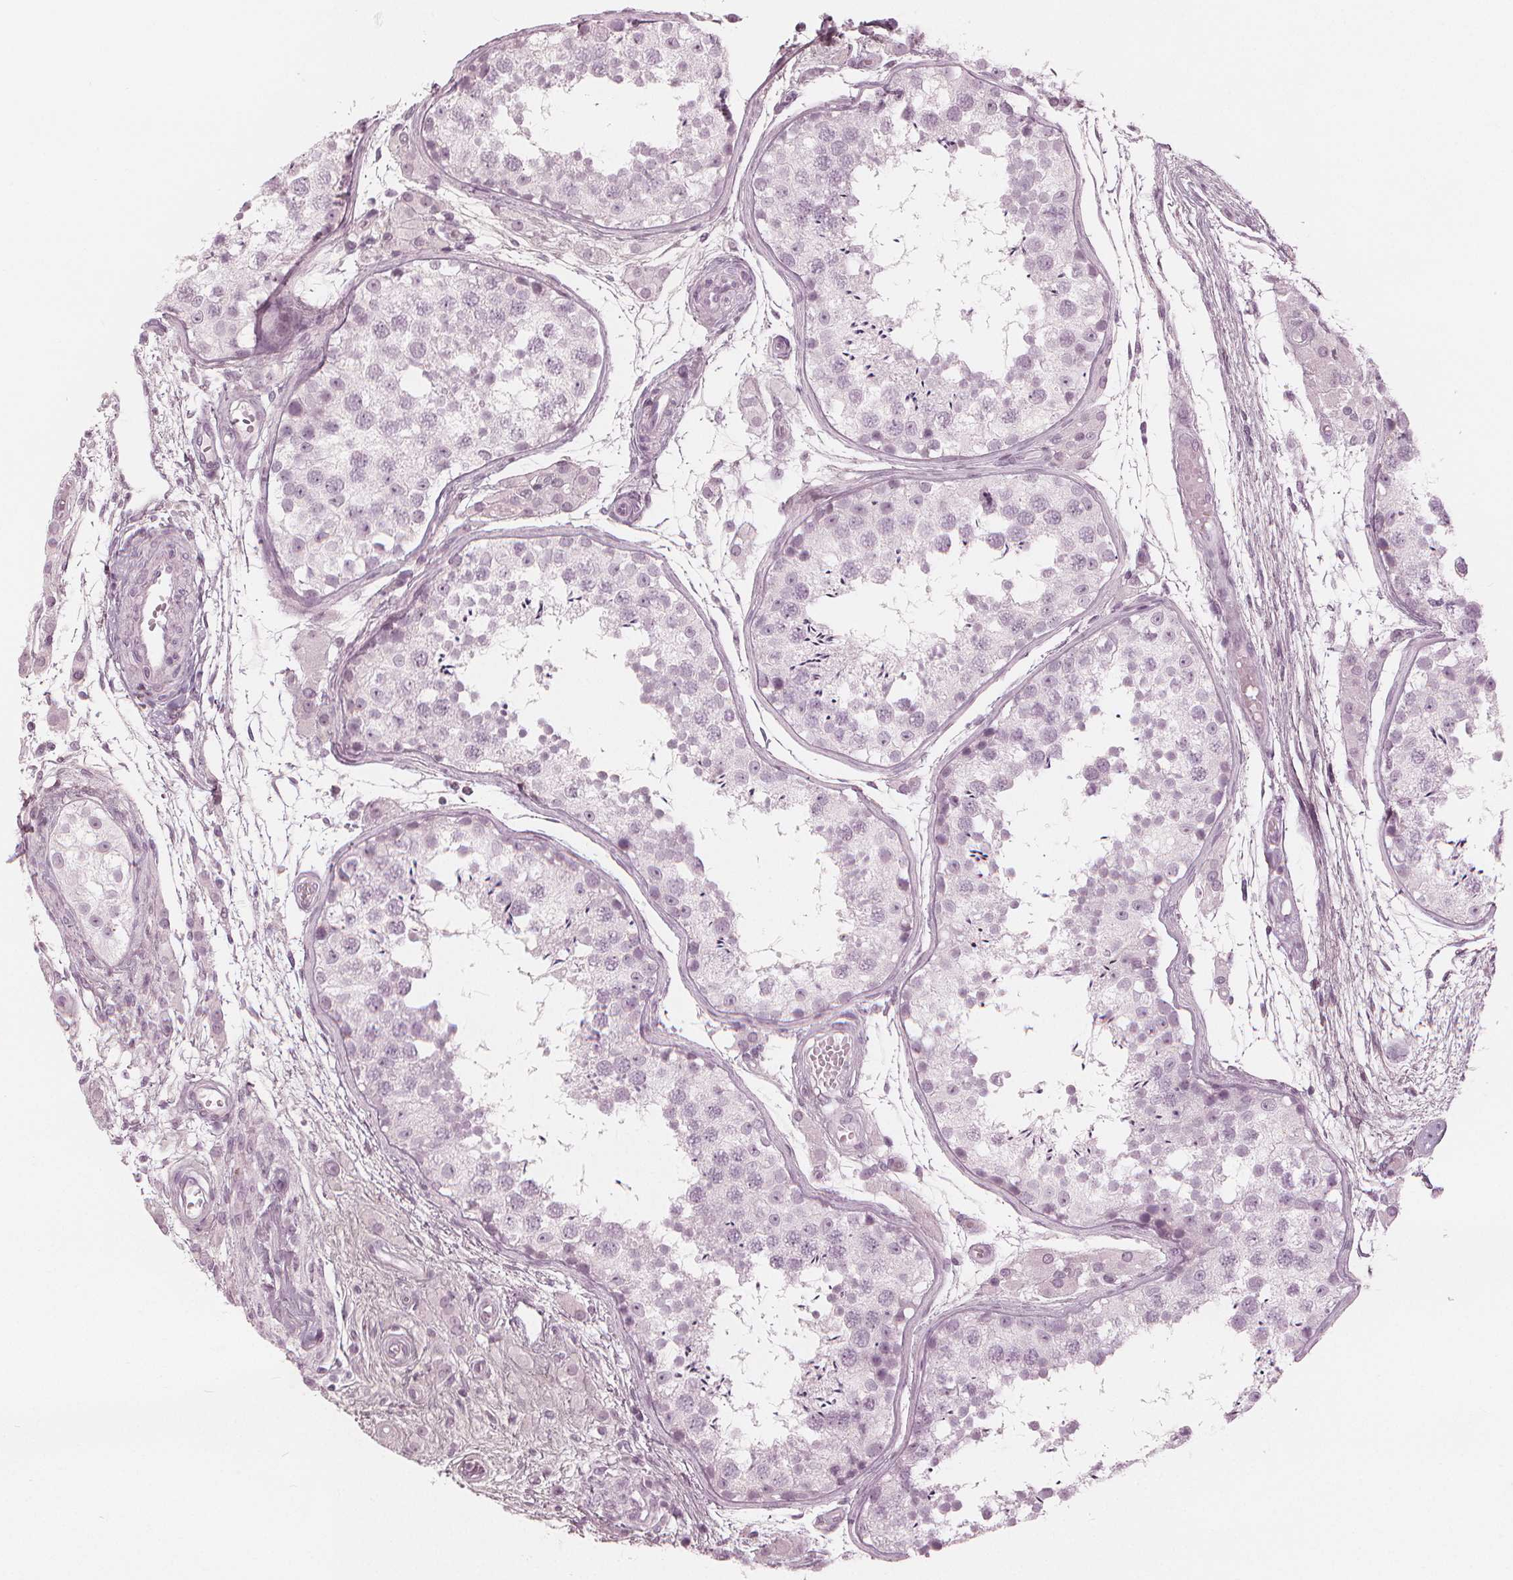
{"staining": {"intensity": "negative", "quantity": "none", "location": "none"}, "tissue": "testis", "cell_type": "Cells in seminiferous ducts", "image_type": "normal", "snomed": [{"axis": "morphology", "description": "Normal tissue, NOS"}, {"axis": "morphology", "description": "Seminoma, NOS"}, {"axis": "topography", "description": "Testis"}], "caption": "This is an IHC histopathology image of unremarkable human testis. There is no staining in cells in seminiferous ducts.", "gene": "PAEP", "patient": {"sex": "male", "age": 29}}